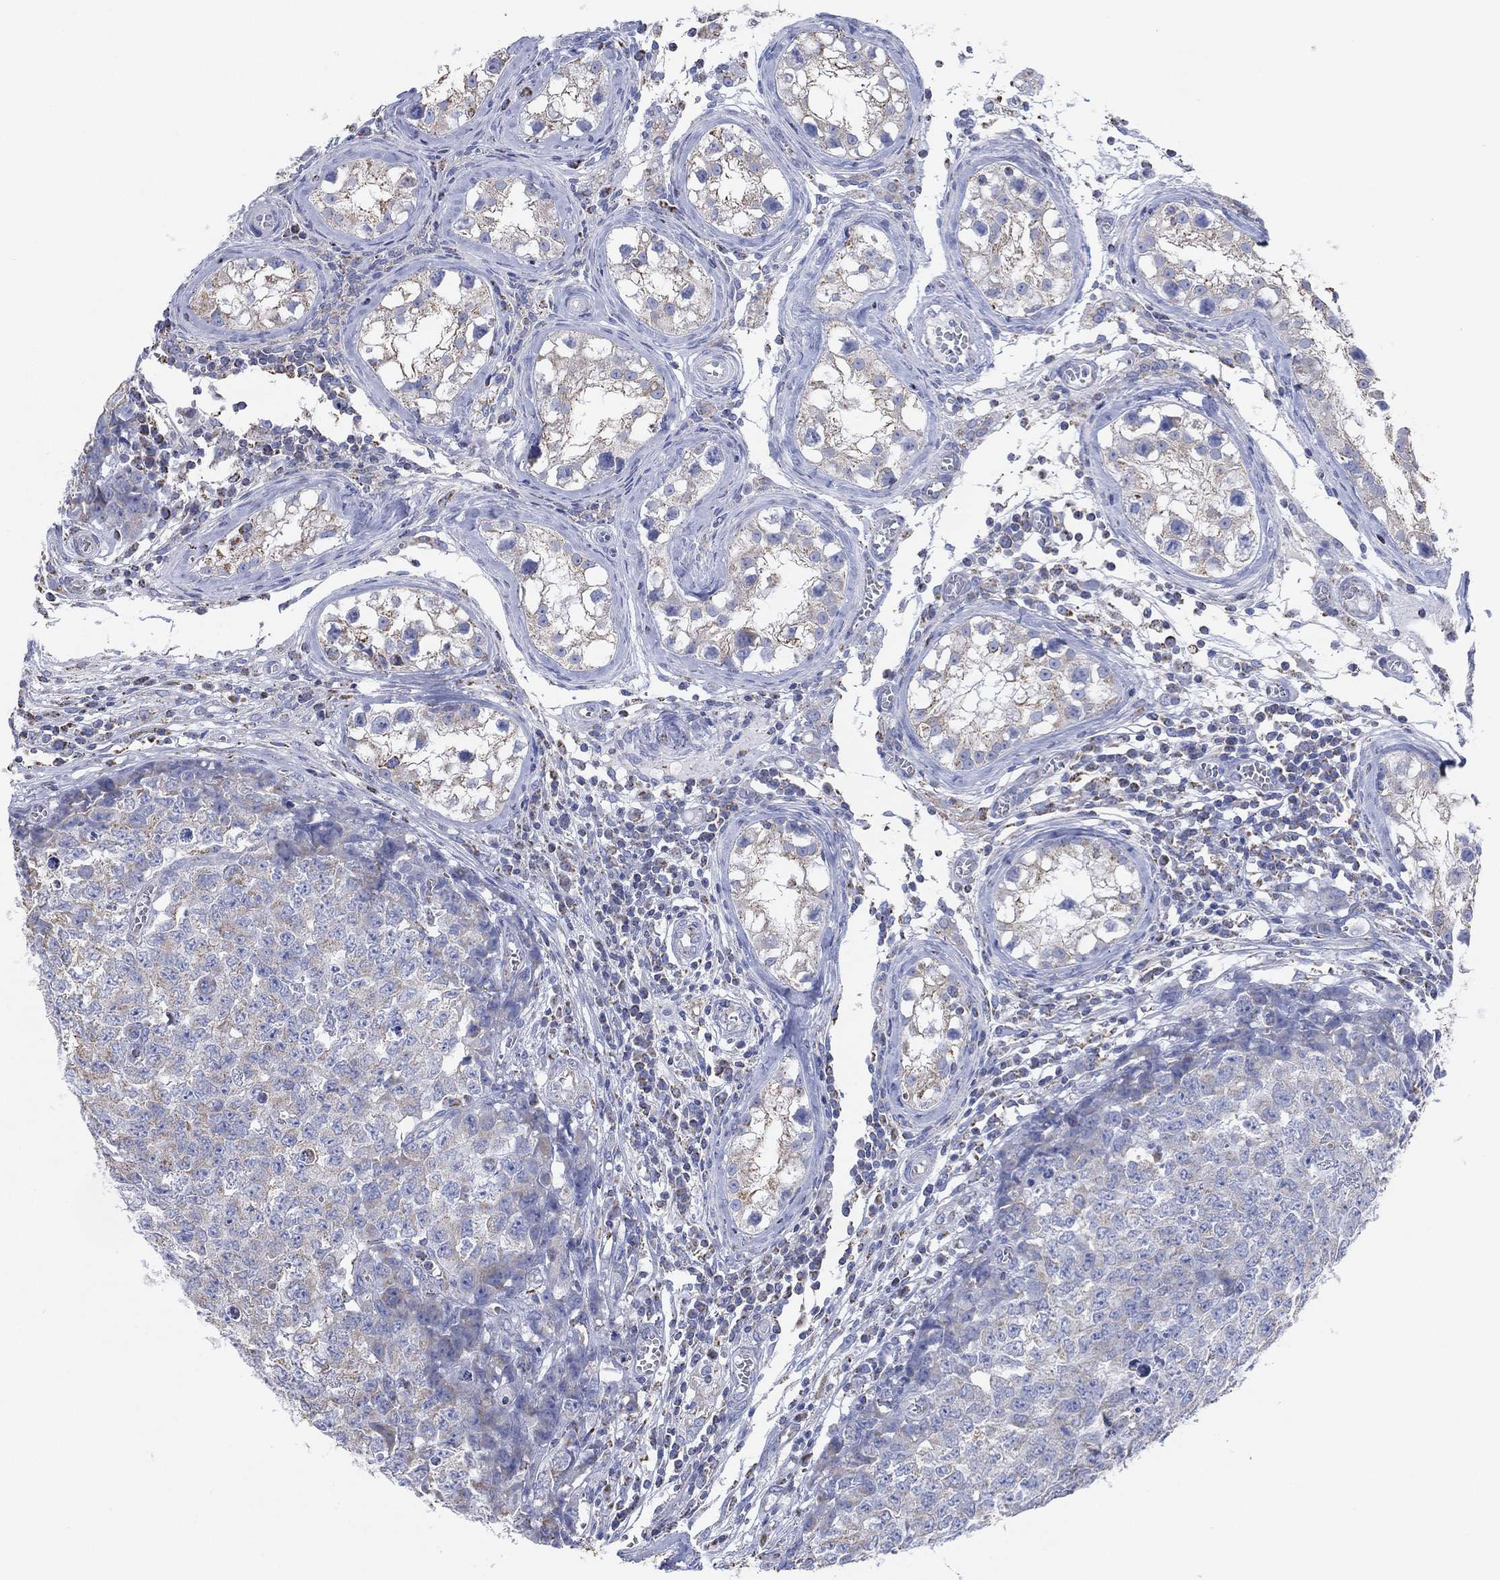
{"staining": {"intensity": "negative", "quantity": "none", "location": "none"}, "tissue": "testis cancer", "cell_type": "Tumor cells", "image_type": "cancer", "snomed": [{"axis": "morphology", "description": "Carcinoma, Embryonal, NOS"}, {"axis": "topography", "description": "Testis"}], "caption": "Immunohistochemical staining of human testis embryonal carcinoma demonstrates no significant expression in tumor cells.", "gene": "CFTR", "patient": {"sex": "male", "age": 23}}